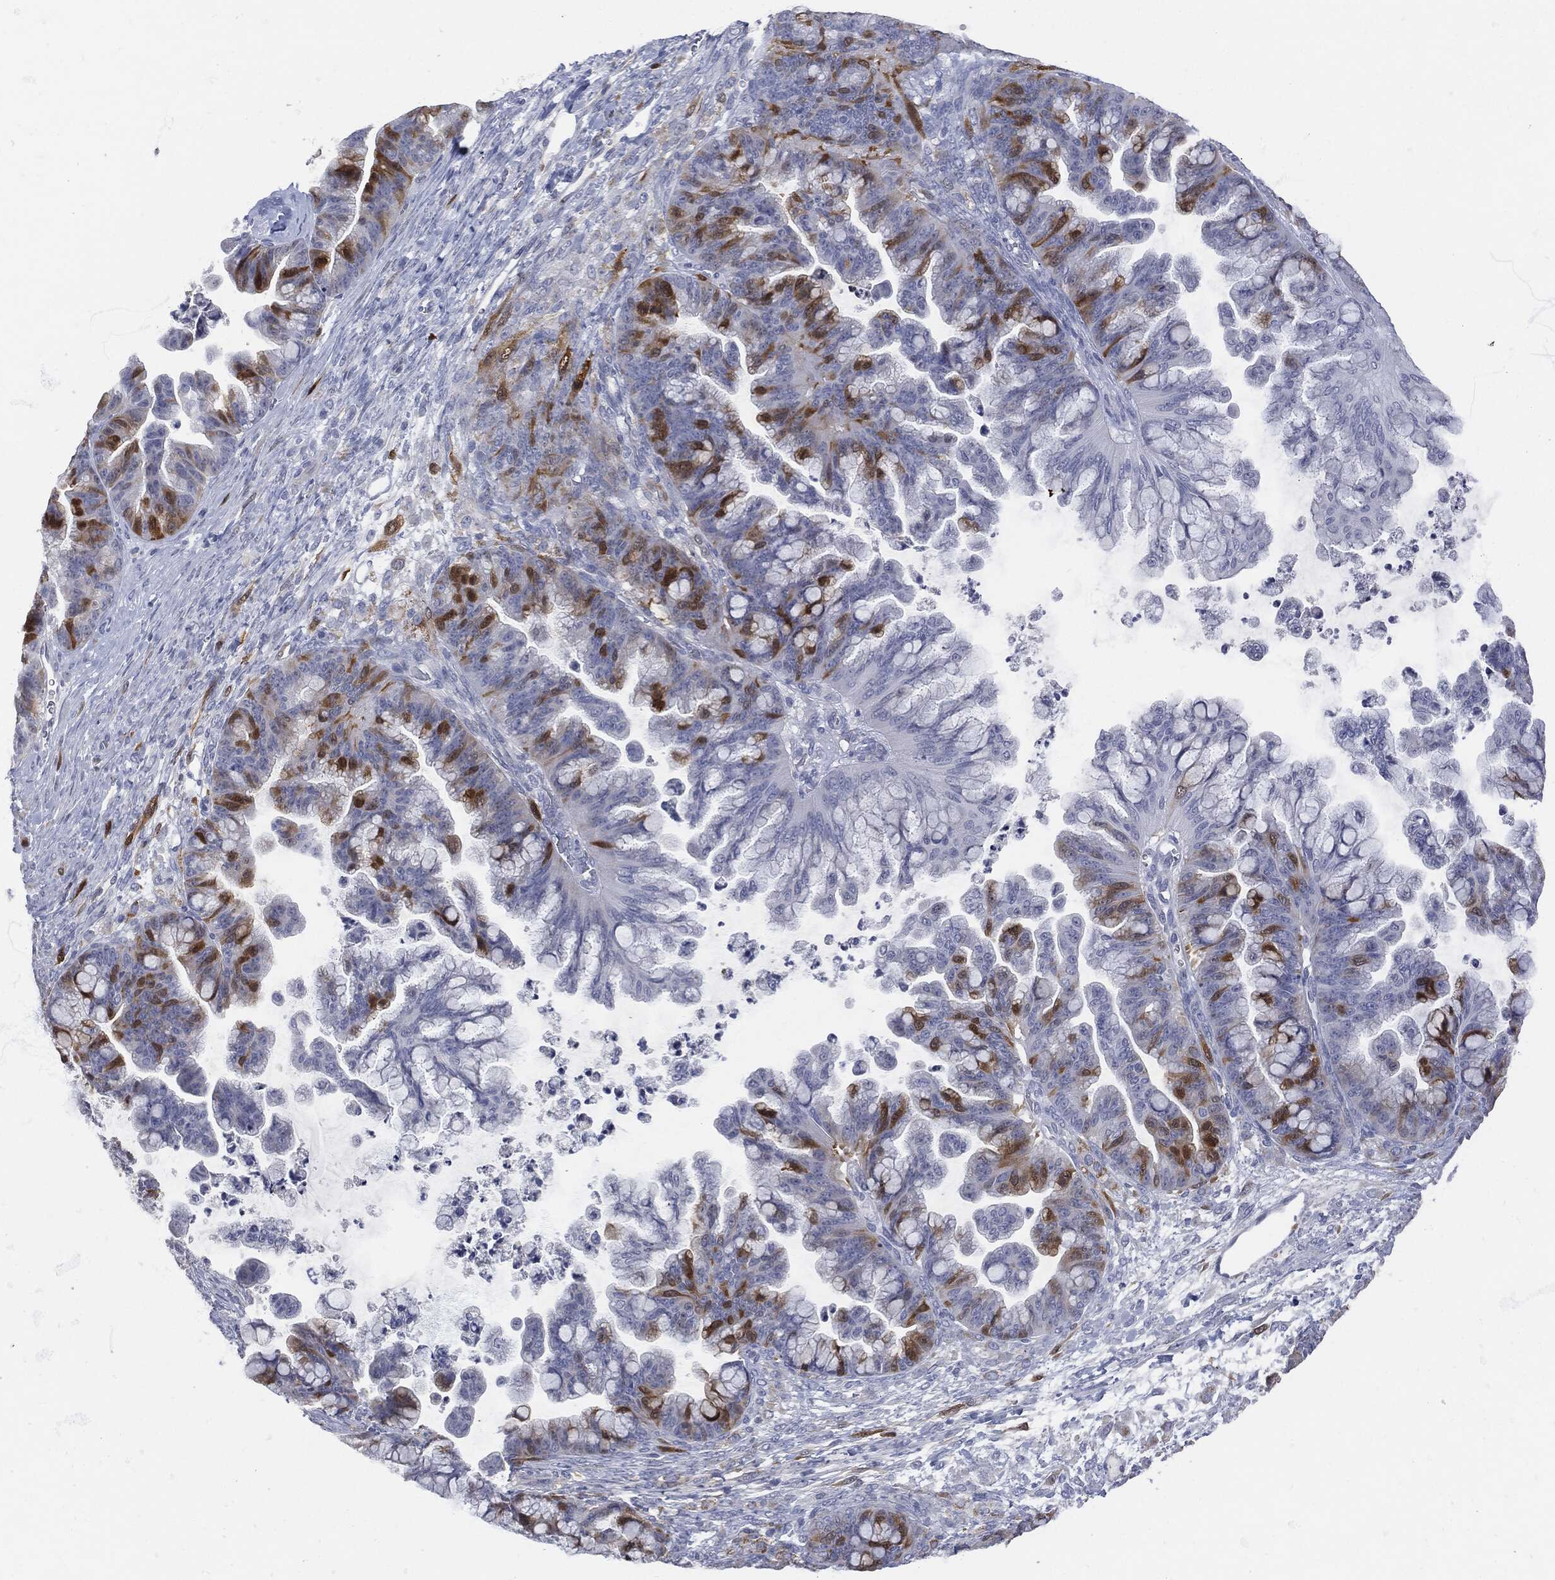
{"staining": {"intensity": "strong", "quantity": "25%-75%", "location": "cytoplasmic/membranous"}, "tissue": "ovarian cancer", "cell_type": "Tumor cells", "image_type": "cancer", "snomed": [{"axis": "morphology", "description": "Cystadenocarcinoma, mucinous, NOS"}, {"axis": "topography", "description": "Ovary"}], "caption": "IHC micrograph of human ovarian cancer stained for a protein (brown), which displays high levels of strong cytoplasmic/membranous expression in about 25%-75% of tumor cells.", "gene": "UBE2C", "patient": {"sex": "female", "age": 67}}